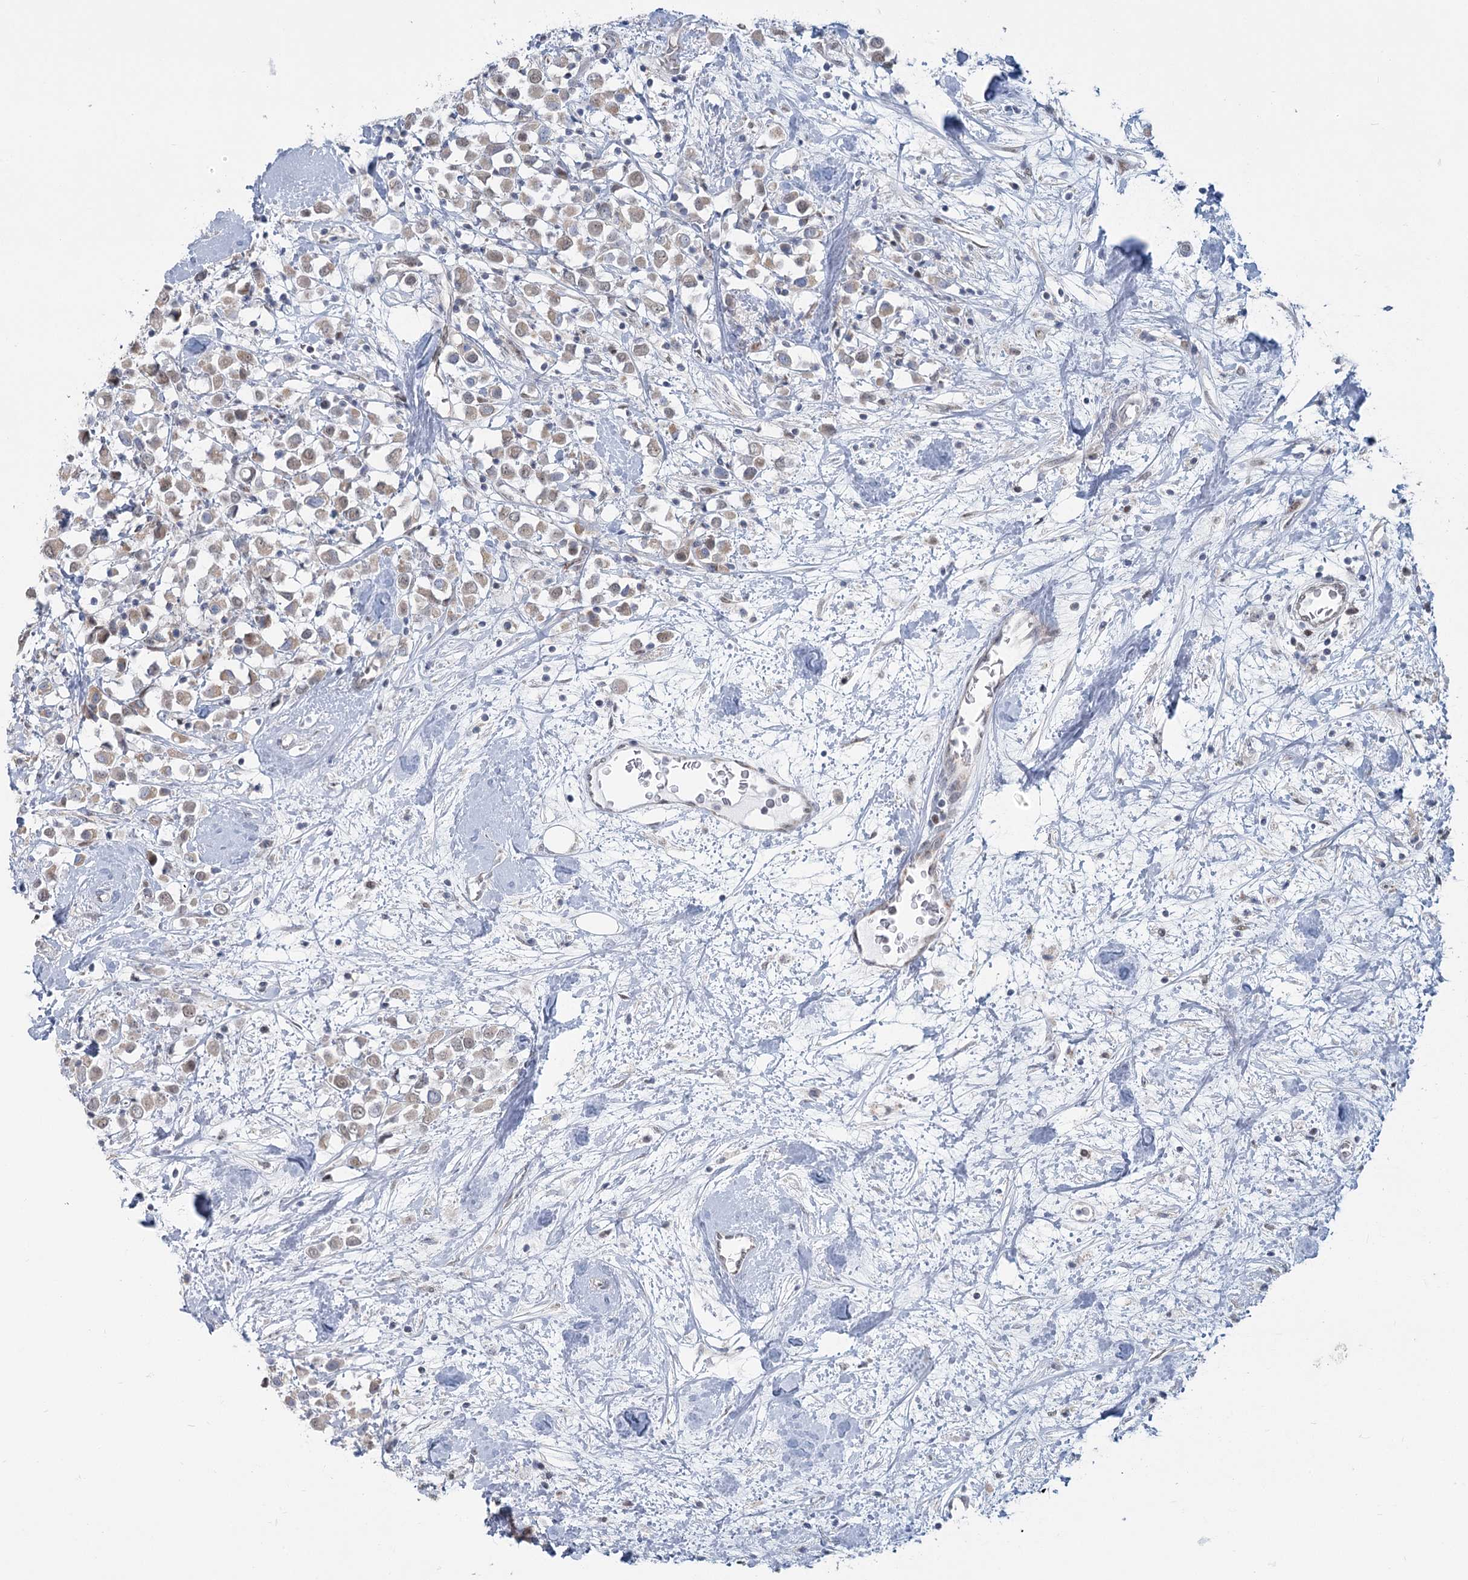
{"staining": {"intensity": "weak", "quantity": "25%-75%", "location": "cytoplasmic/membranous,nuclear"}, "tissue": "breast cancer", "cell_type": "Tumor cells", "image_type": "cancer", "snomed": [{"axis": "morphology", "description": "Duct carcinoma"}, {"axis": "topography", "description": "Breast"}], "caption": "Breast cancer (invasive ductal carcinoma) tissue exhibits weak cytoplasmic/membranous and nuclear positivity in about 25%-75% of tumor cells", "gene": "MTG1", "patient": {"sex": "female", "age": 61}}